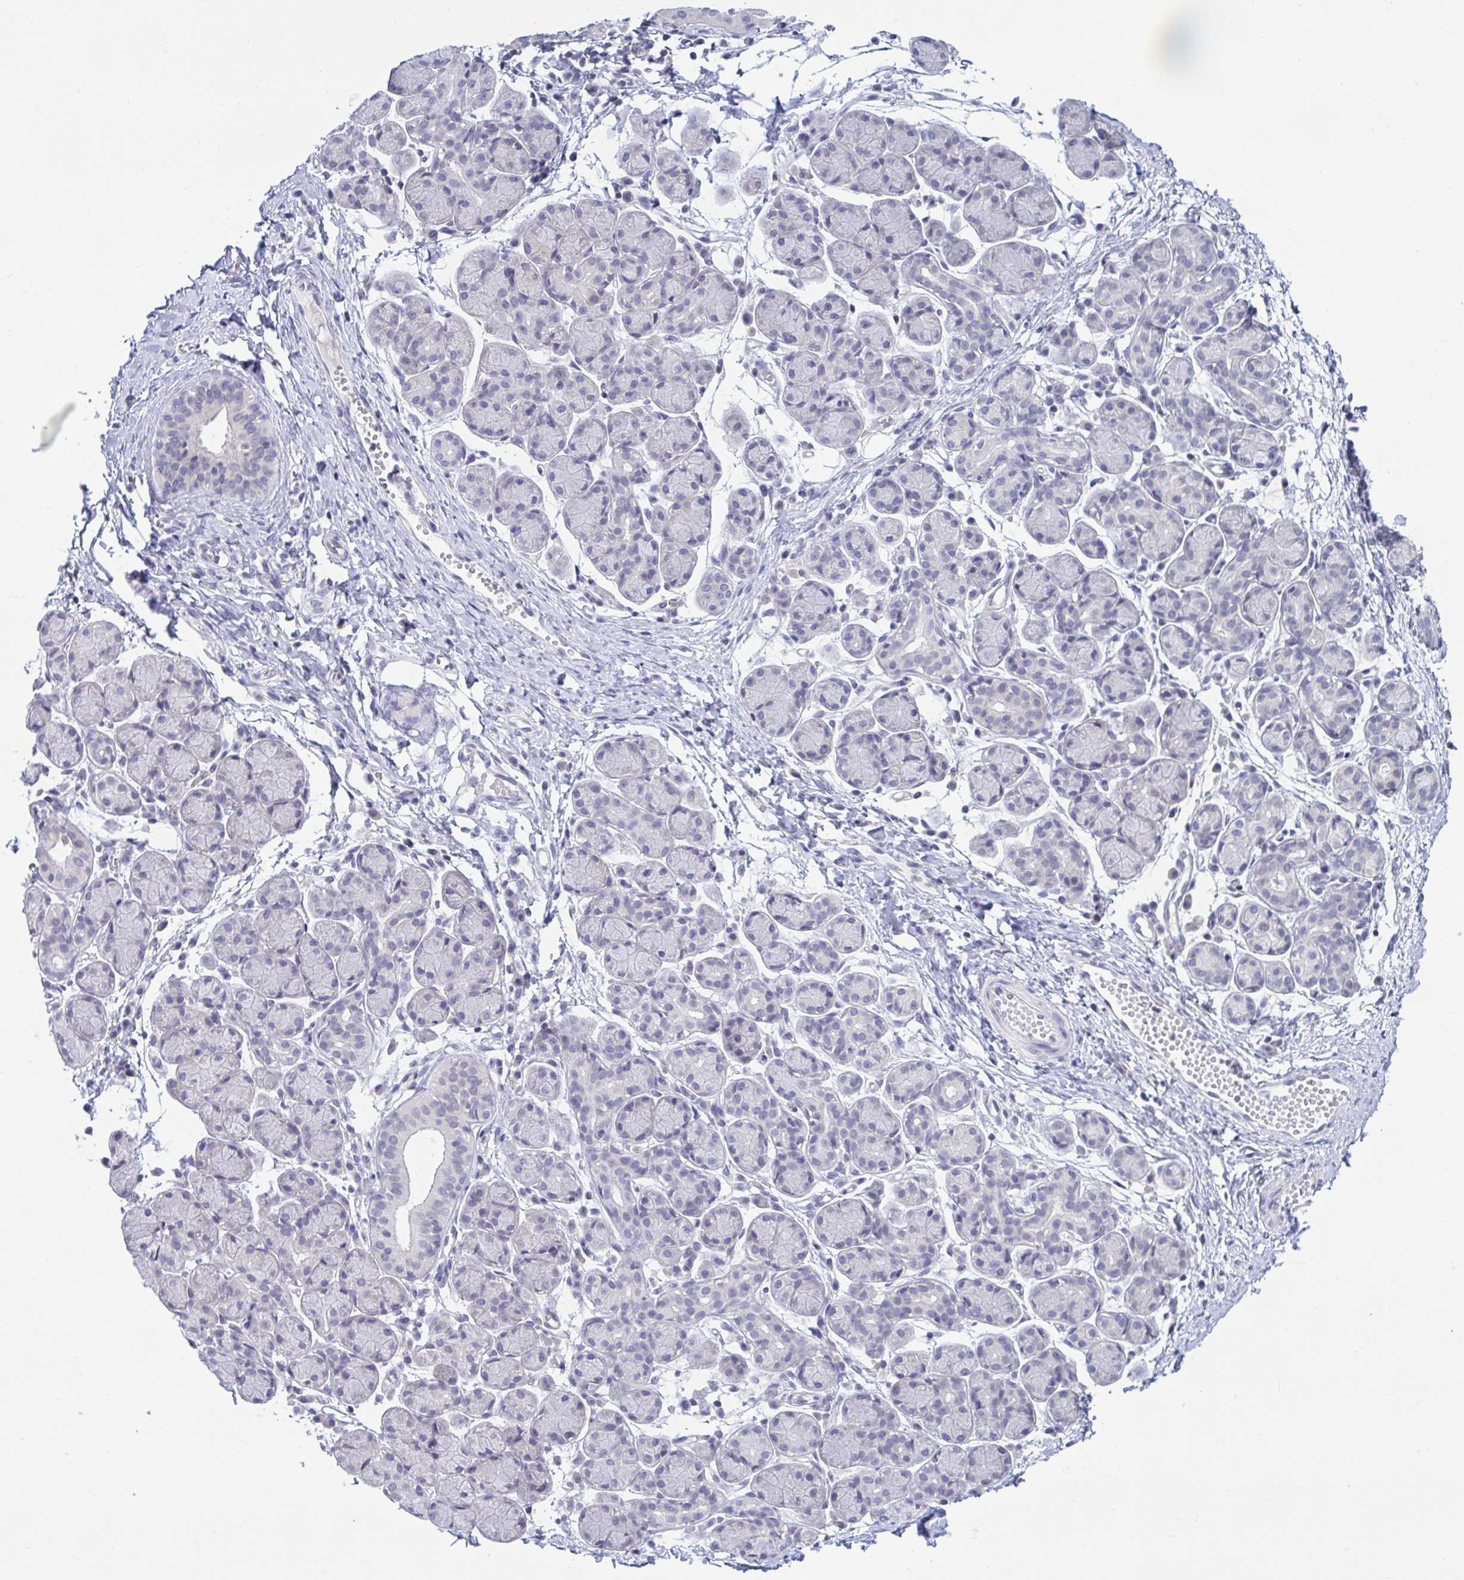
{"staining": {"intensity": "negative", "quantity": "none", "location": "none"}, "tissue": "salivary gland", "cell_type": "Glandular cells", "image_type": "normal", "snomed": [{"axis": "morphology", "description": "Normal tissue, NOS"}, {"axis": "morphology", "description": "Inflammation, NOS"}, {"axis": "topography", "description": "Lymph node"}, {"axis": "topography", "description": "Salivary gland"}], "caption": "This is an immunohistochemistry histopathology image of benign human salivary gland. There is no positivity in glandular cells.", "gene": "ARPP19", "patient": {"sex": "male", "age": 3}}